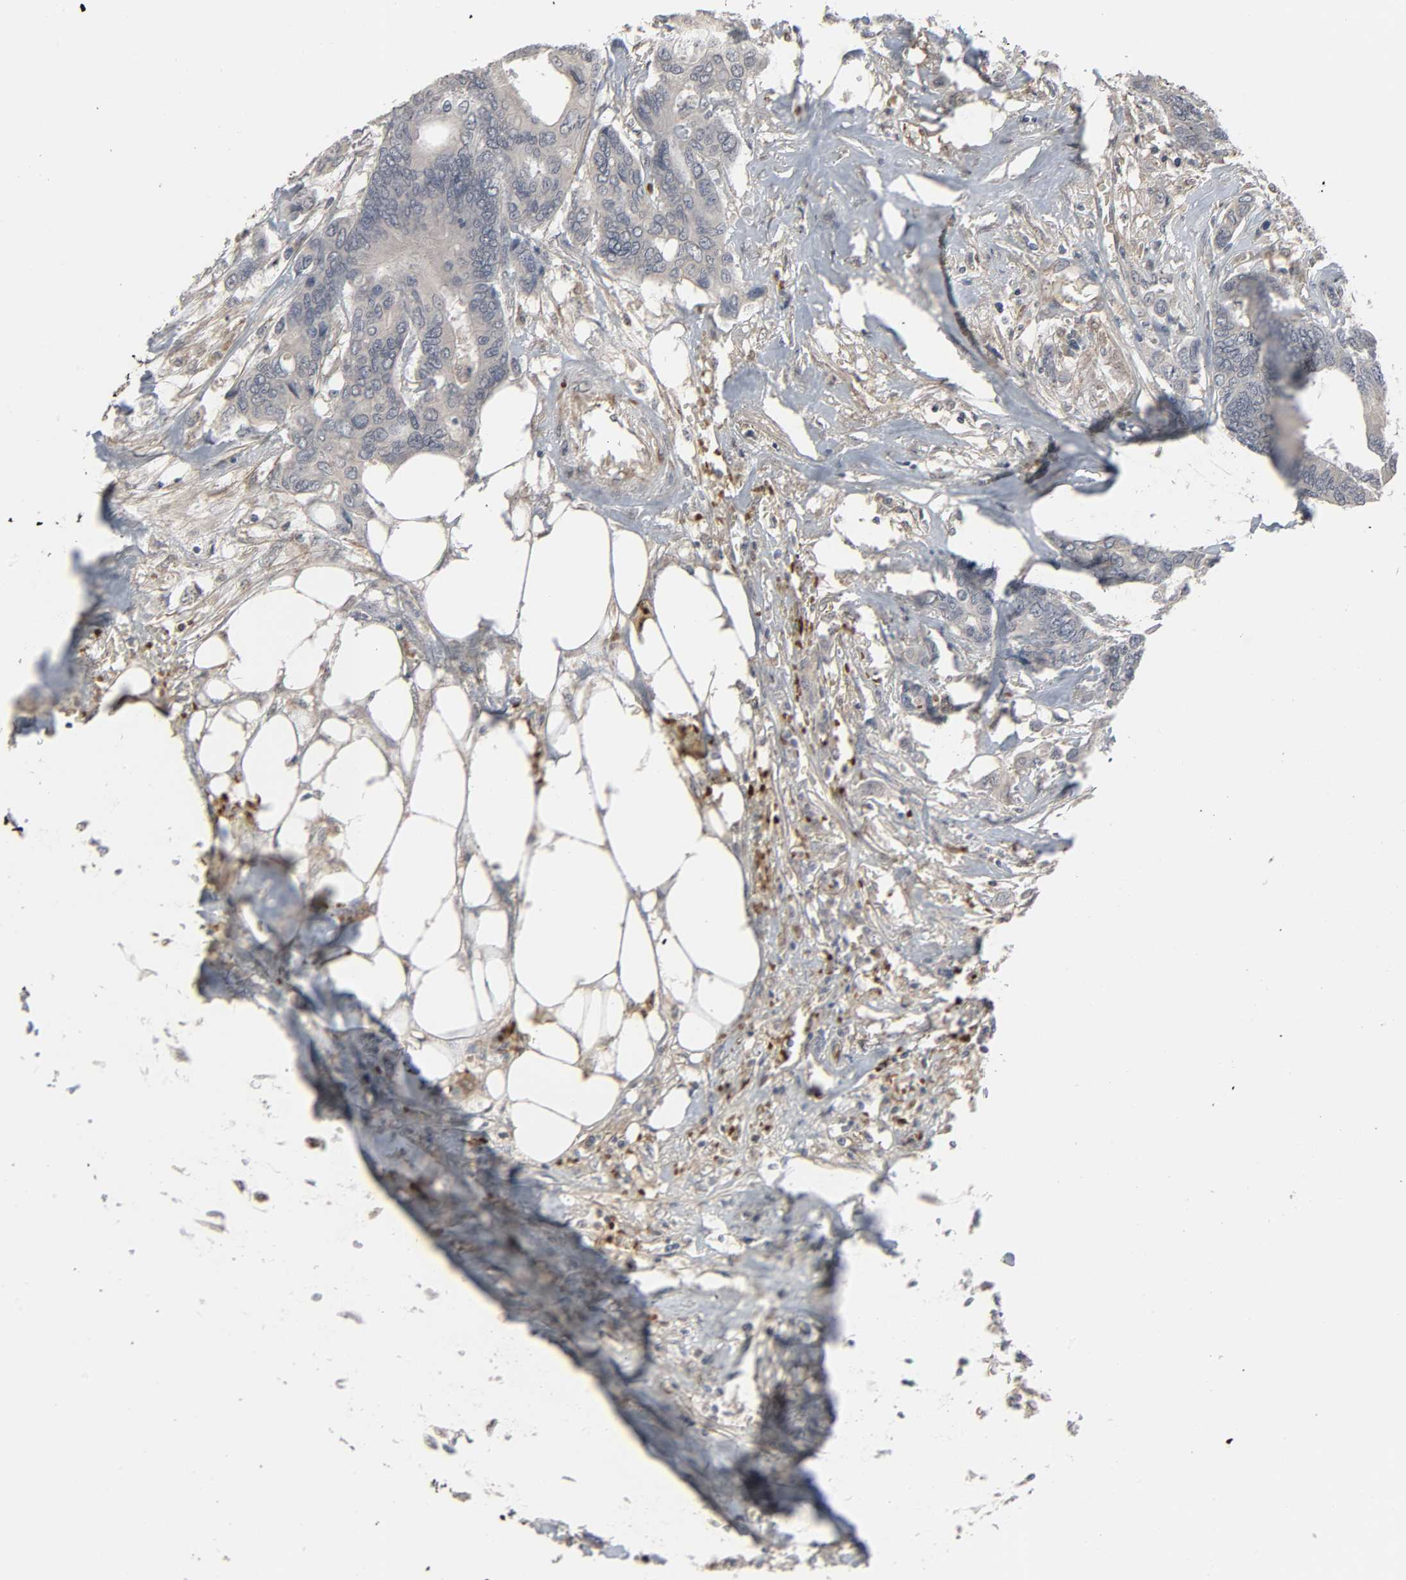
{"staining": {"intensity": "negative", "quantity": "none", "location": "none"}, "tissue": "colorectal cancer", "cell_type": "Tumor cells", "image_type": "cancer", "snomed": [{"axis": "morphology", "description": "Adenocarcinoma, NOS"}, {"axis": "topography", "description": "Rectum"}], "caption": "Immunohistochemistry (IHC) histopathology image of neoplastic tissue: human colorectal adenocarcinoma stained with DAB demonstrates no significant protein staining in tumor cells.", "gene": "ZNF222", "patient": {"sex": "male", "age": 55}}